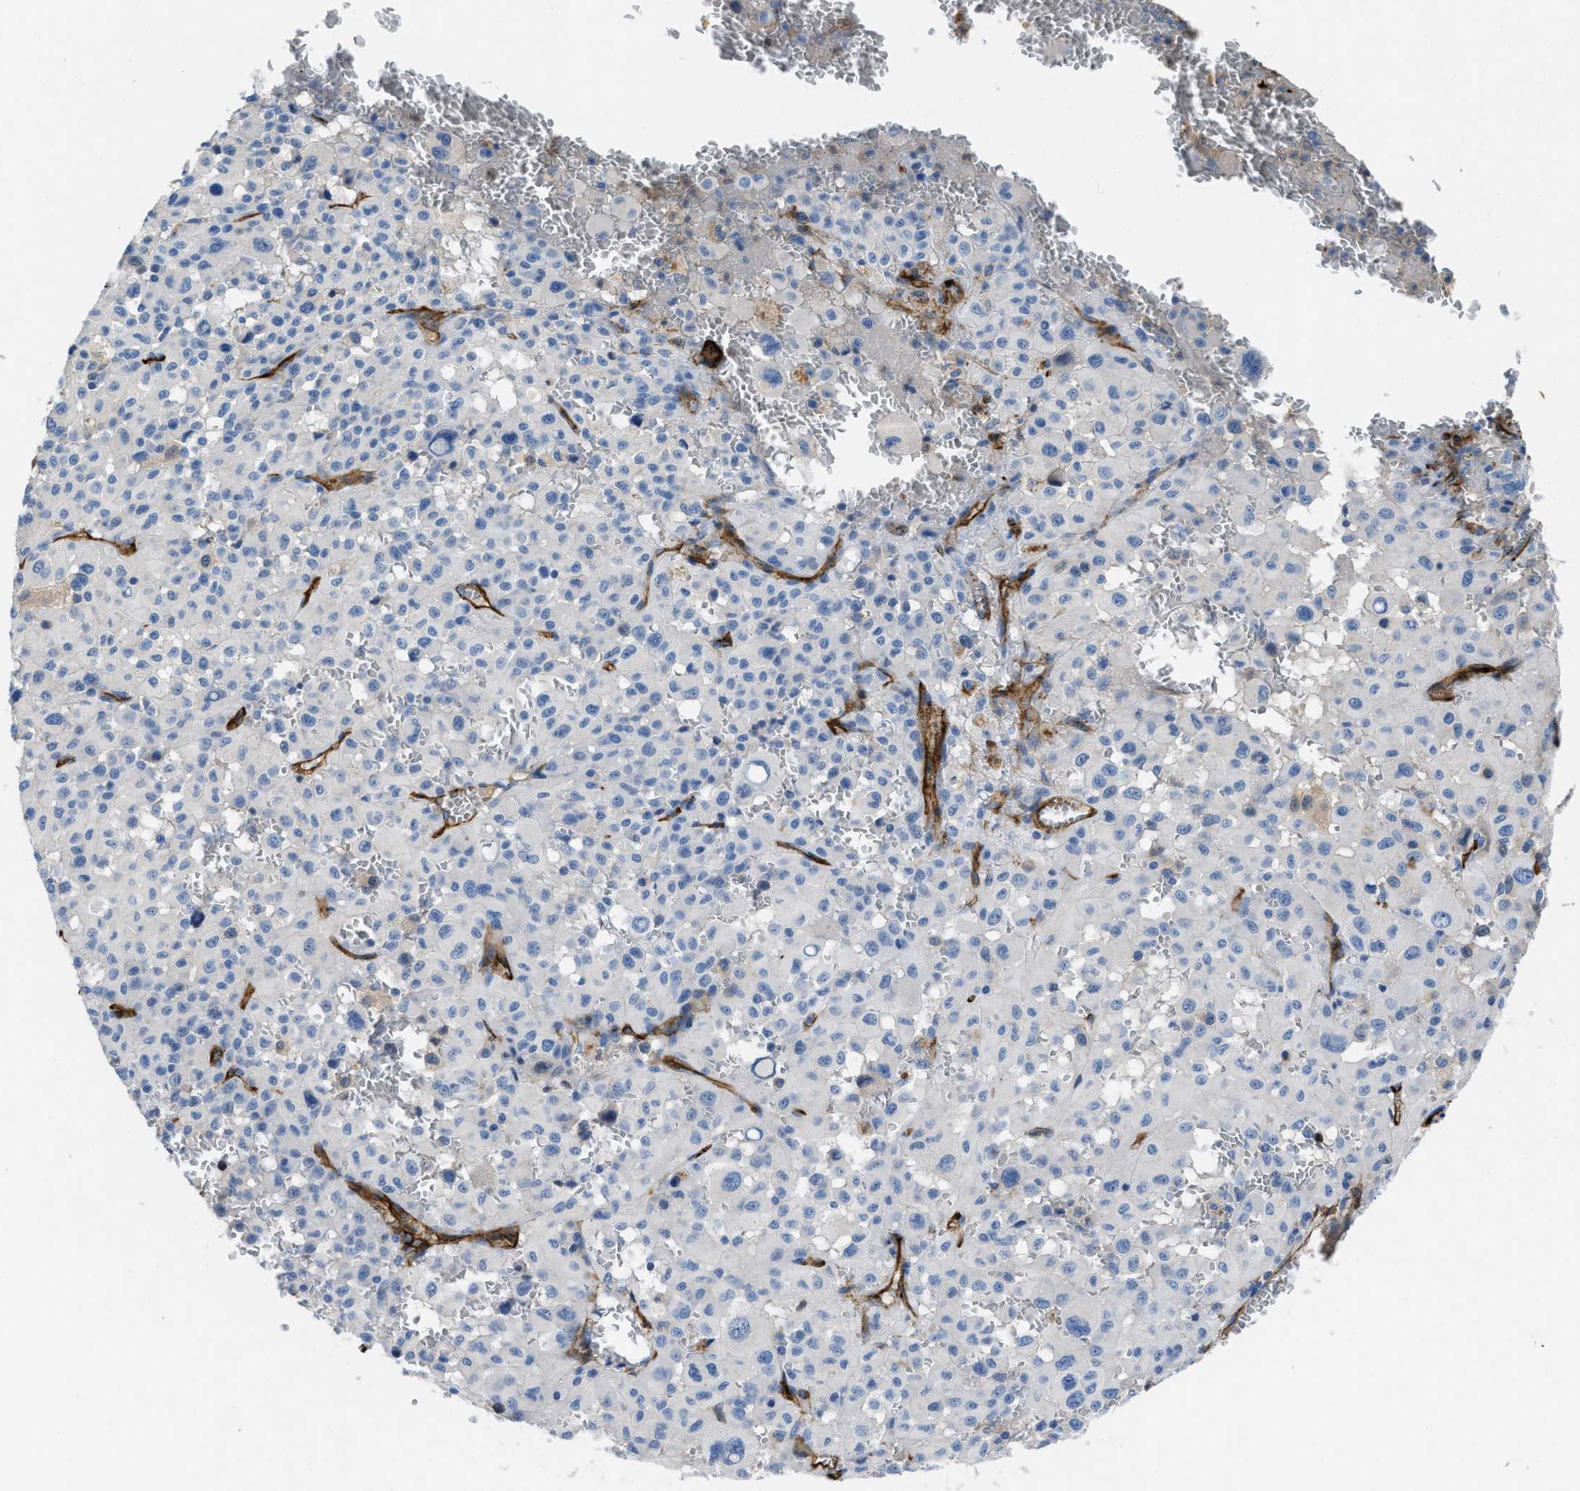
{"staining": {"intensity": "negative", "quantity": "none", "location": "none"}, "tissue": "melanoma", "cell_type": "Tumor cells", "image_type": "cancer", "snomed": [{"axis": "morphology", "description": "Malignant melanoma, Metastatic site"}, {"axis": "topography", "description": "Skin"}], "caption": "Tumor cells show no significant expression in malignant melanoma (metastatic site). Brightfield microscopy of immunohistochemistry (IHC) stained with DAB (3,3'-diaminobenzidine) (brown) and hematoxylin (blue), captured at high magnification.", "gene": "SPEG", "patient": {"sex": "female", "age": 74}}